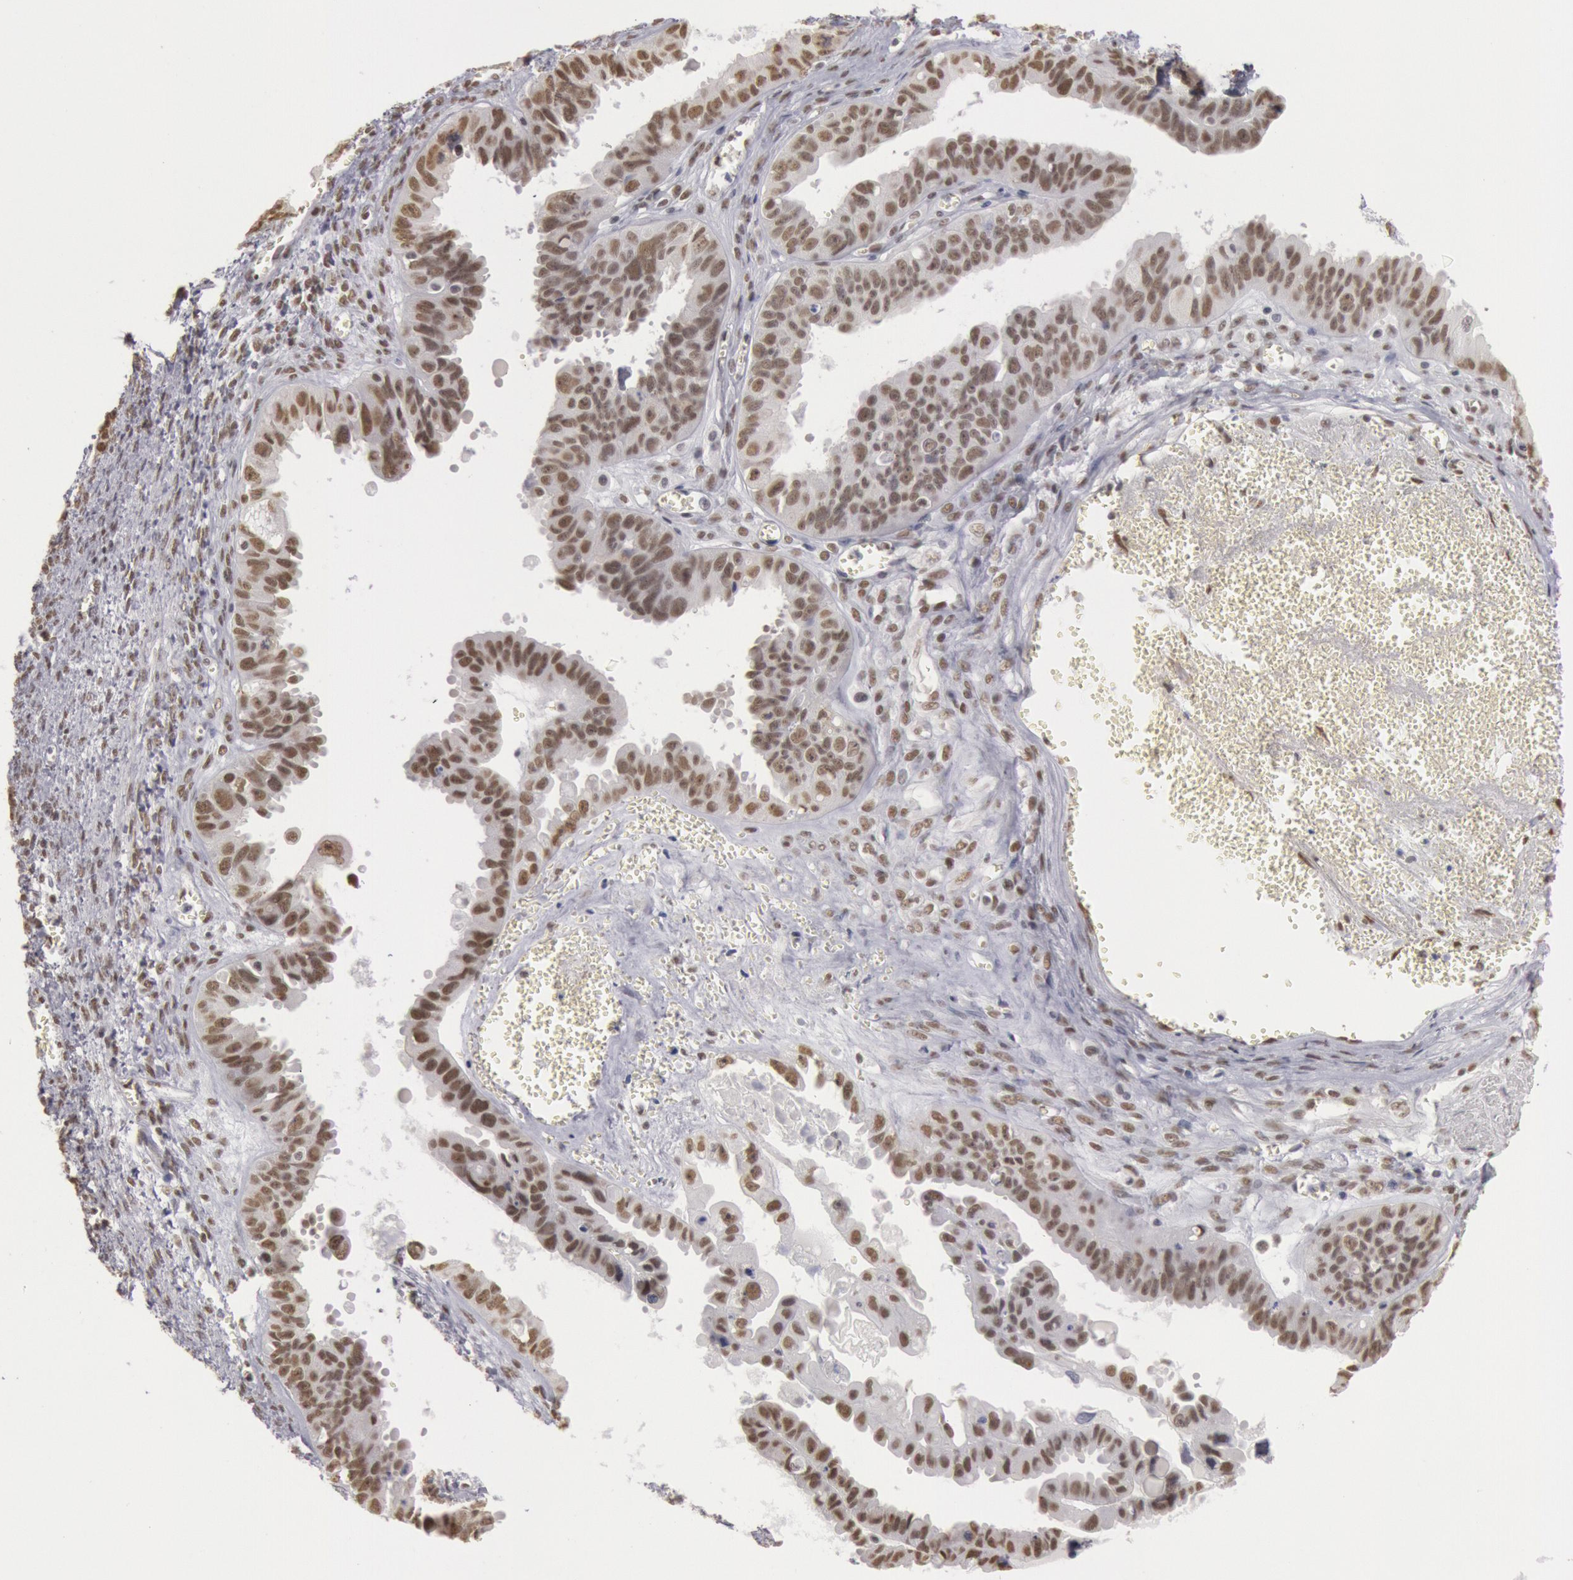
{"staining": {"intensity": "strong", "quantity": ">75%", "location": "nuclear"}, "tissue": "ovarian cancer", "cell_type": "Tumor cells", "image_type": "cancer", "snomed": [{"axis": "morphology", "description": "Carcinoma, endometroid"}, {"axis": "topography", "description": "Ovary"}], "caption": "Immunohistochemical staining of human ovarian cancer displays high levels of strong nuclear positivity in about >75% of tumor cells. (DAB (3,3'-diaminobenzidine) IHC, brown staining for protein, blue staining for nuclei).", "gene": "ESS2", "patient": {"sex": "female", "age": 85}}